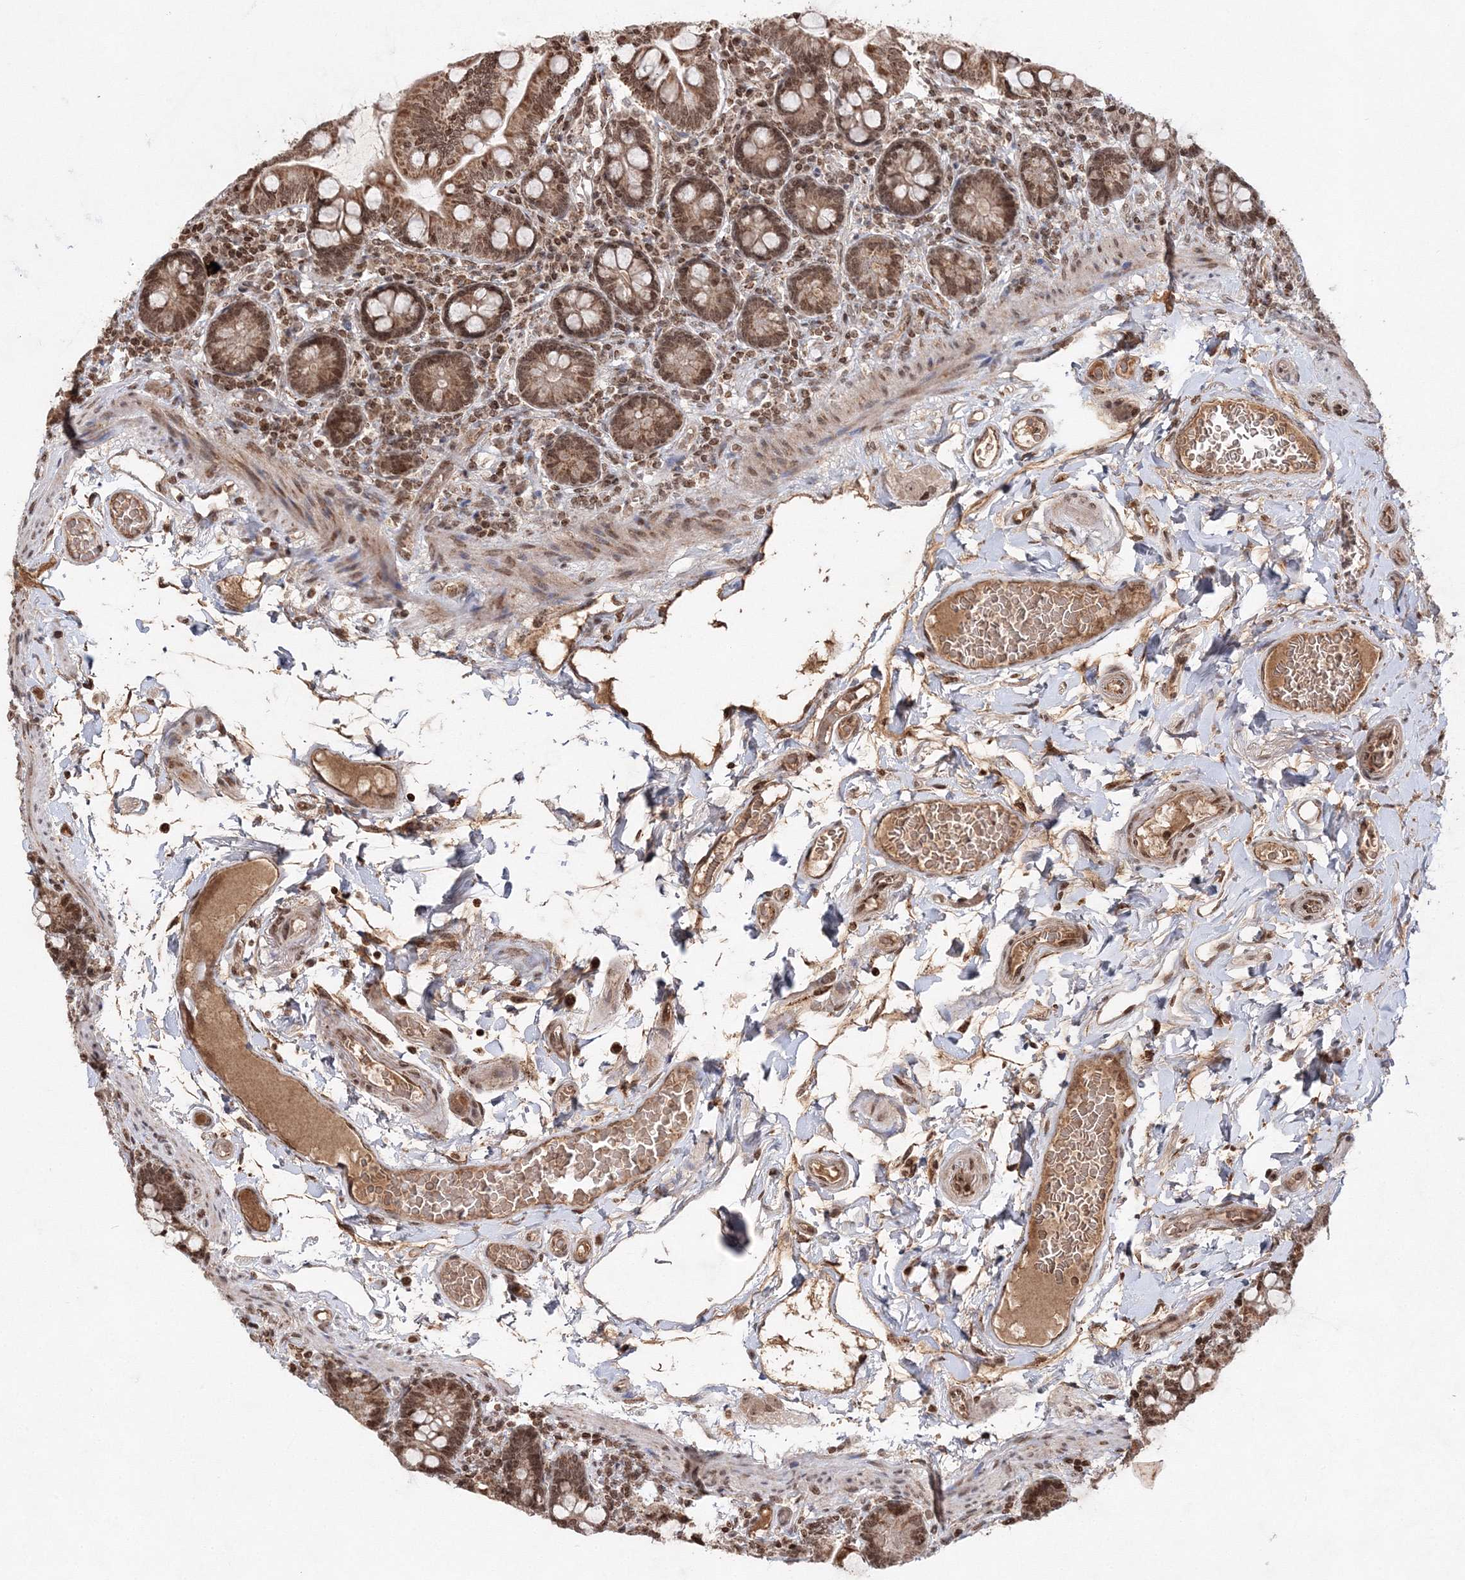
{"staining": {"intensity": "moderate", "quantity": ">75%", "location": "cytoplasmic/membranous,nuclear"}, "tissue": "small intestine", "cell_type": "Glandular cells", "image_type": "normal", "snomed": [{"axis": "morphology", "description": "Normal tissue, NOS"}, {"axis": "topography", "description": "Small intestine"}], "caption": "Small intestine stained with immunohistochemistry shows moderate cytoplasmic/membranous,nuclear staining in about >75% of glandular cells. Using DAB (3,3'-diaminobenzidine) (brown) and hematoxylin (blue) stains, captured at high magnification using brightfield microscopy.", "gene": "CARM1", "patient": {"sex": "female", "age": 64}}